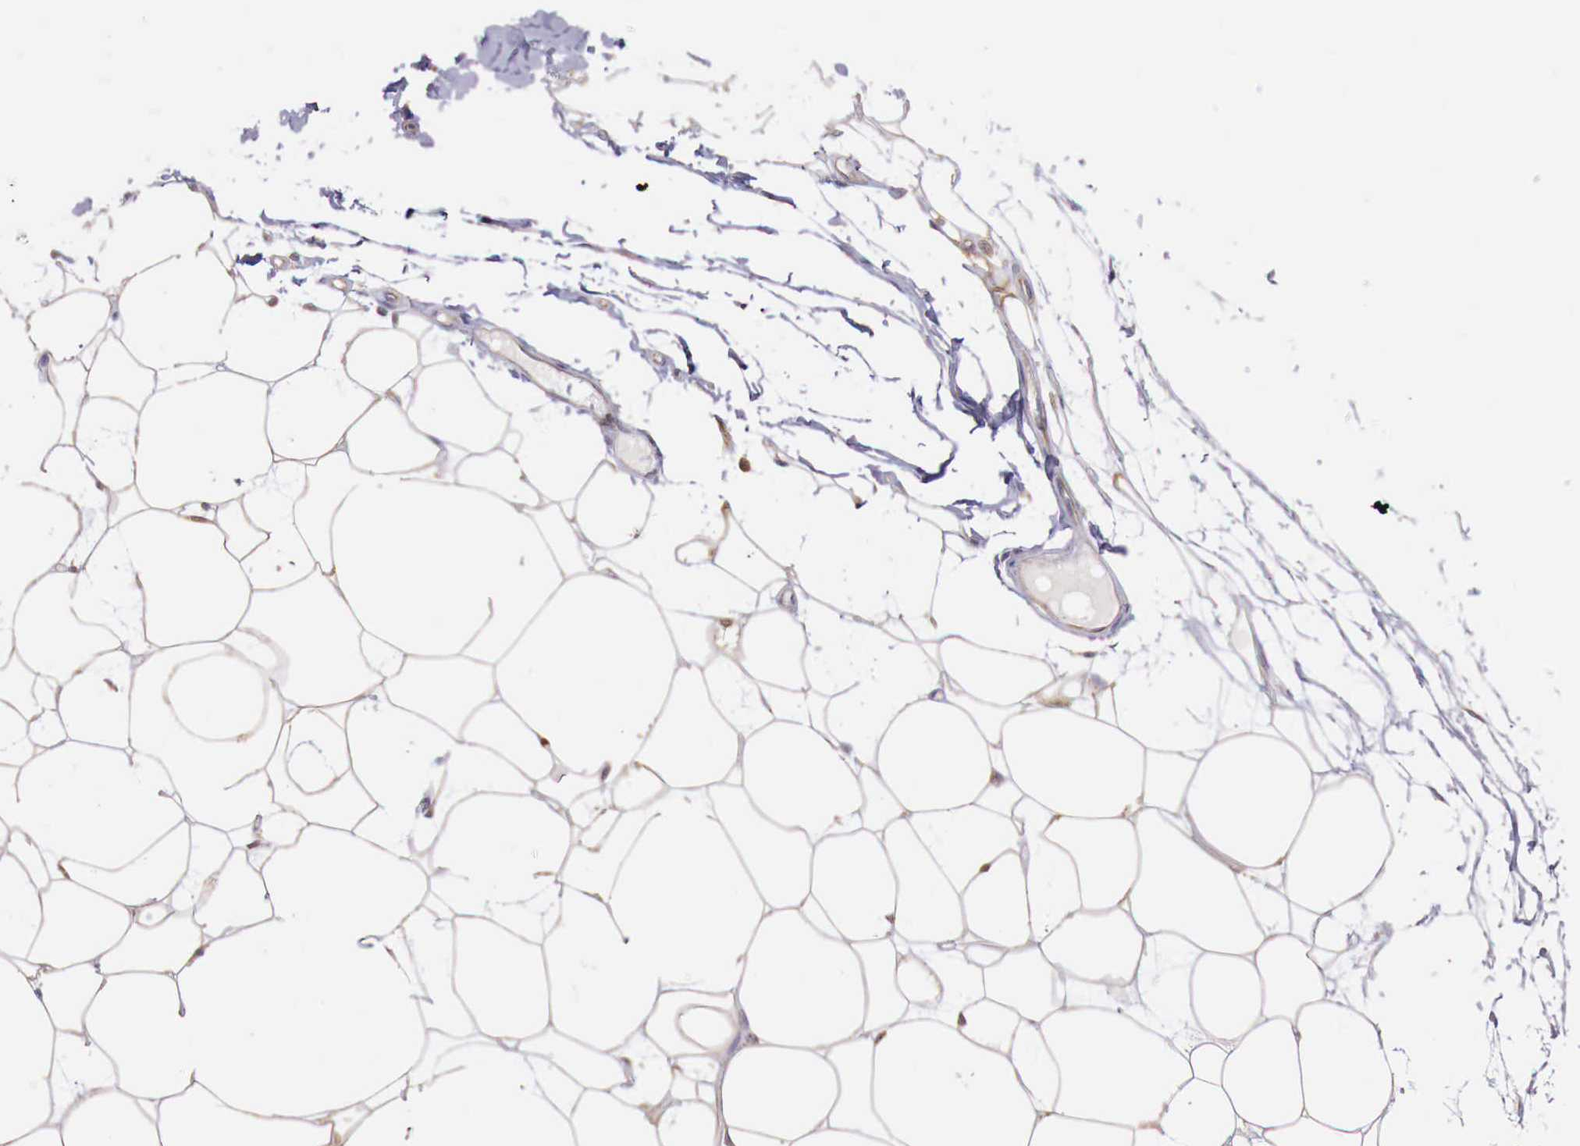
{"staining": {"intensity": "negative", "quantity": "none", "location": "none"}, "tissue": "adipose tissue", "cell_type": "Adipocytes", "image_type": "normal", "snomed": [{"axis": "morphology", "description": "Normal tissue, NOS"}, {"axis": "topography", "description": "Breast"}], "caption": "High power microscopy micrograph of an IHC micrograph of normal adipose tissue, revealing no significant staining in adipocytes. (Stains: DAB (3,3'-diaminobenzidine) immunohistochemistry (IHC) with hematoxylin counter stain, Microscopy: brightfield microscopy at high magnification).", "gene": "GAB2", "patient": {"sex": "female", "age": 45}}